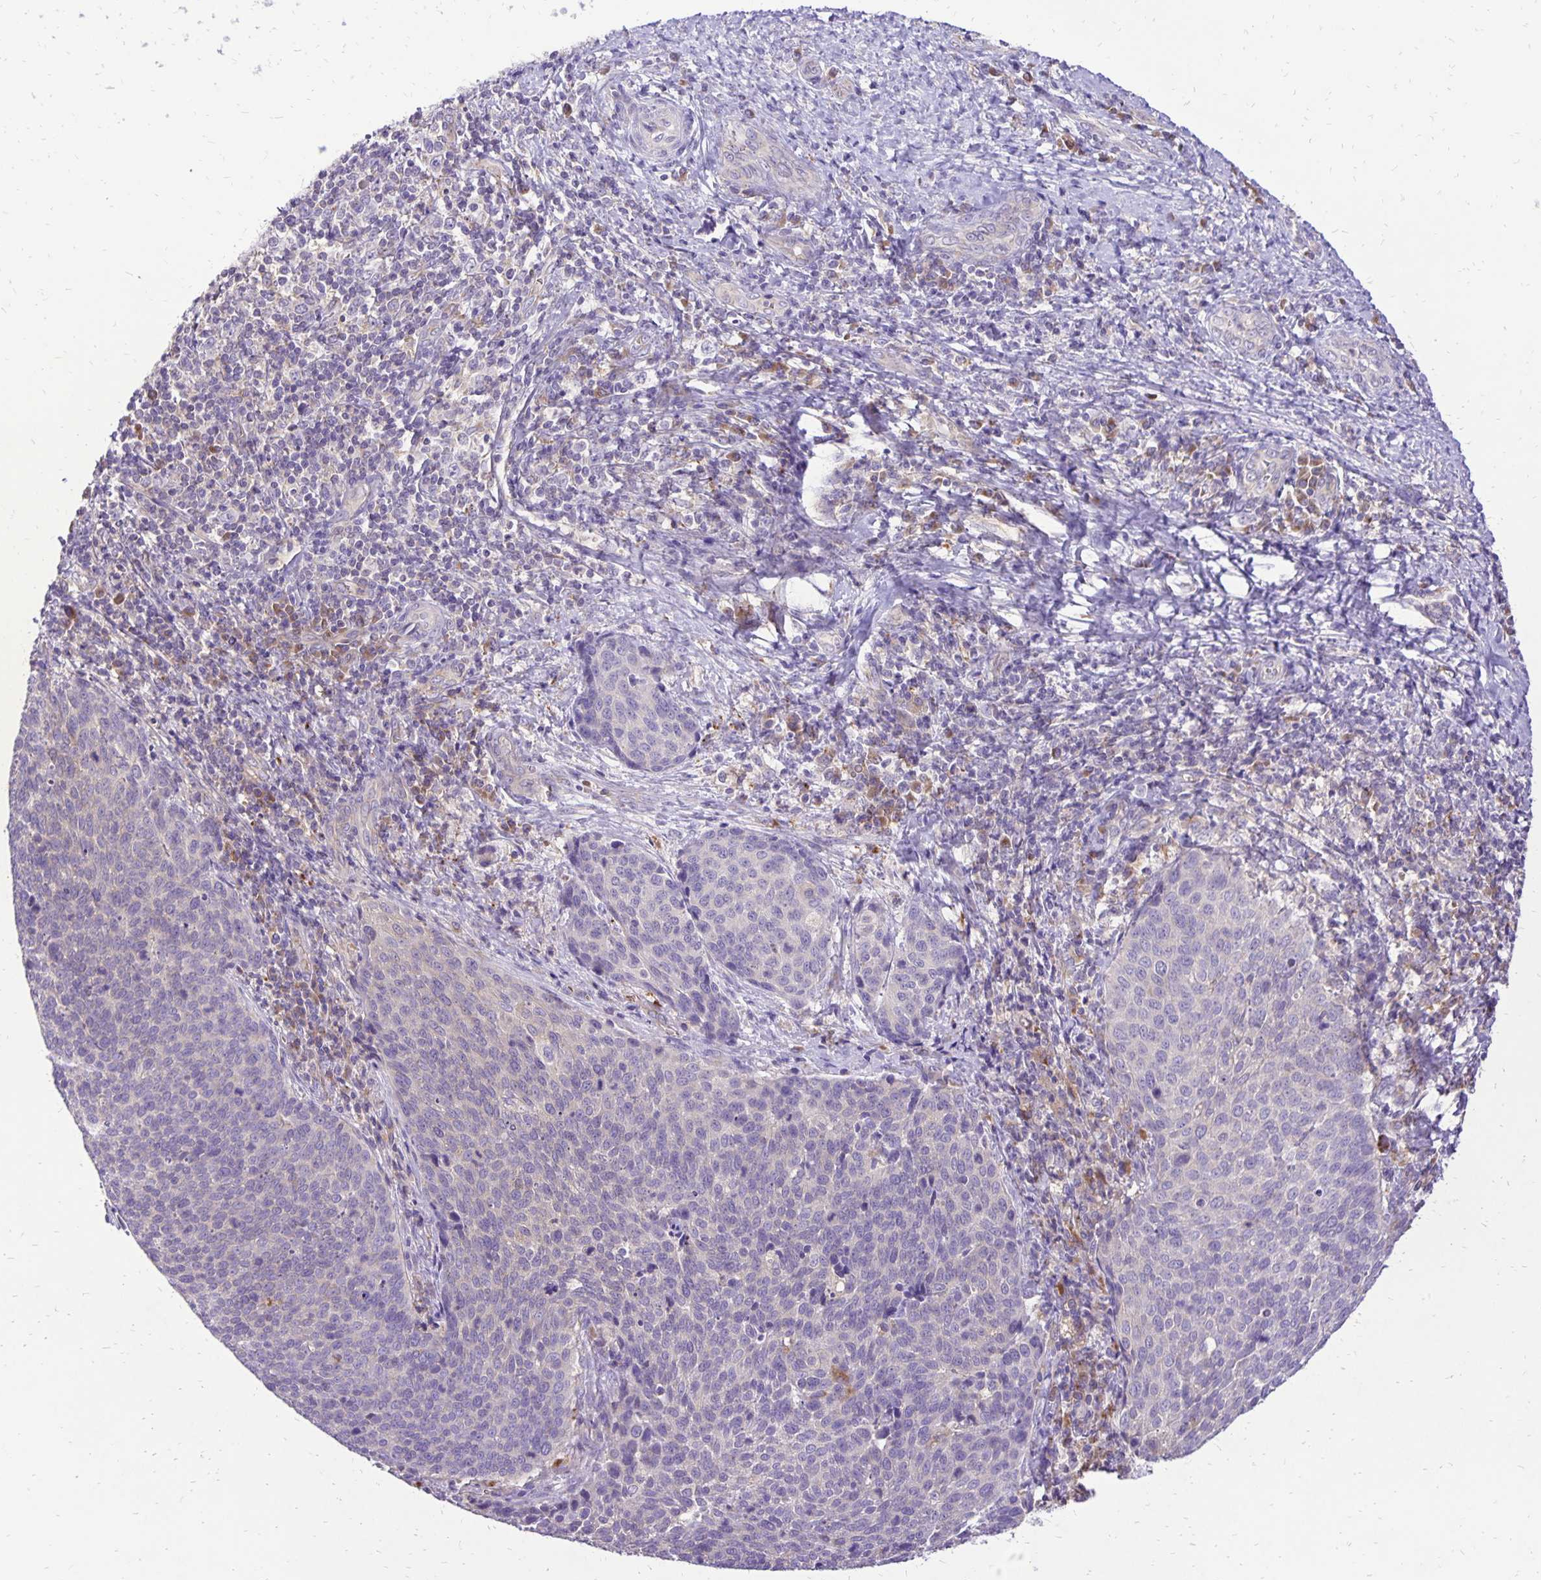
{"staining": {"intensity": "negative", "quantity": "none", "location": "none"}, "tissue": "cervical cancer", "cell_type": "Tumor cells", "image_type": "cancer", "snomed": [{"axis": "morphology", "description": "Squamous cell carcinoma, NOS"}, {"axis": "topography", "description": "Cervix"}], "caption": "Immunohistochemistry histopathology image of neoplastic tissue: cervical cancer stained with DAB (3,3'-diaminobenzidine) shows no significant protein expression in tumor cells.", "gene": "EIF5A", "patient": {"sex": "female", "age": 34}}